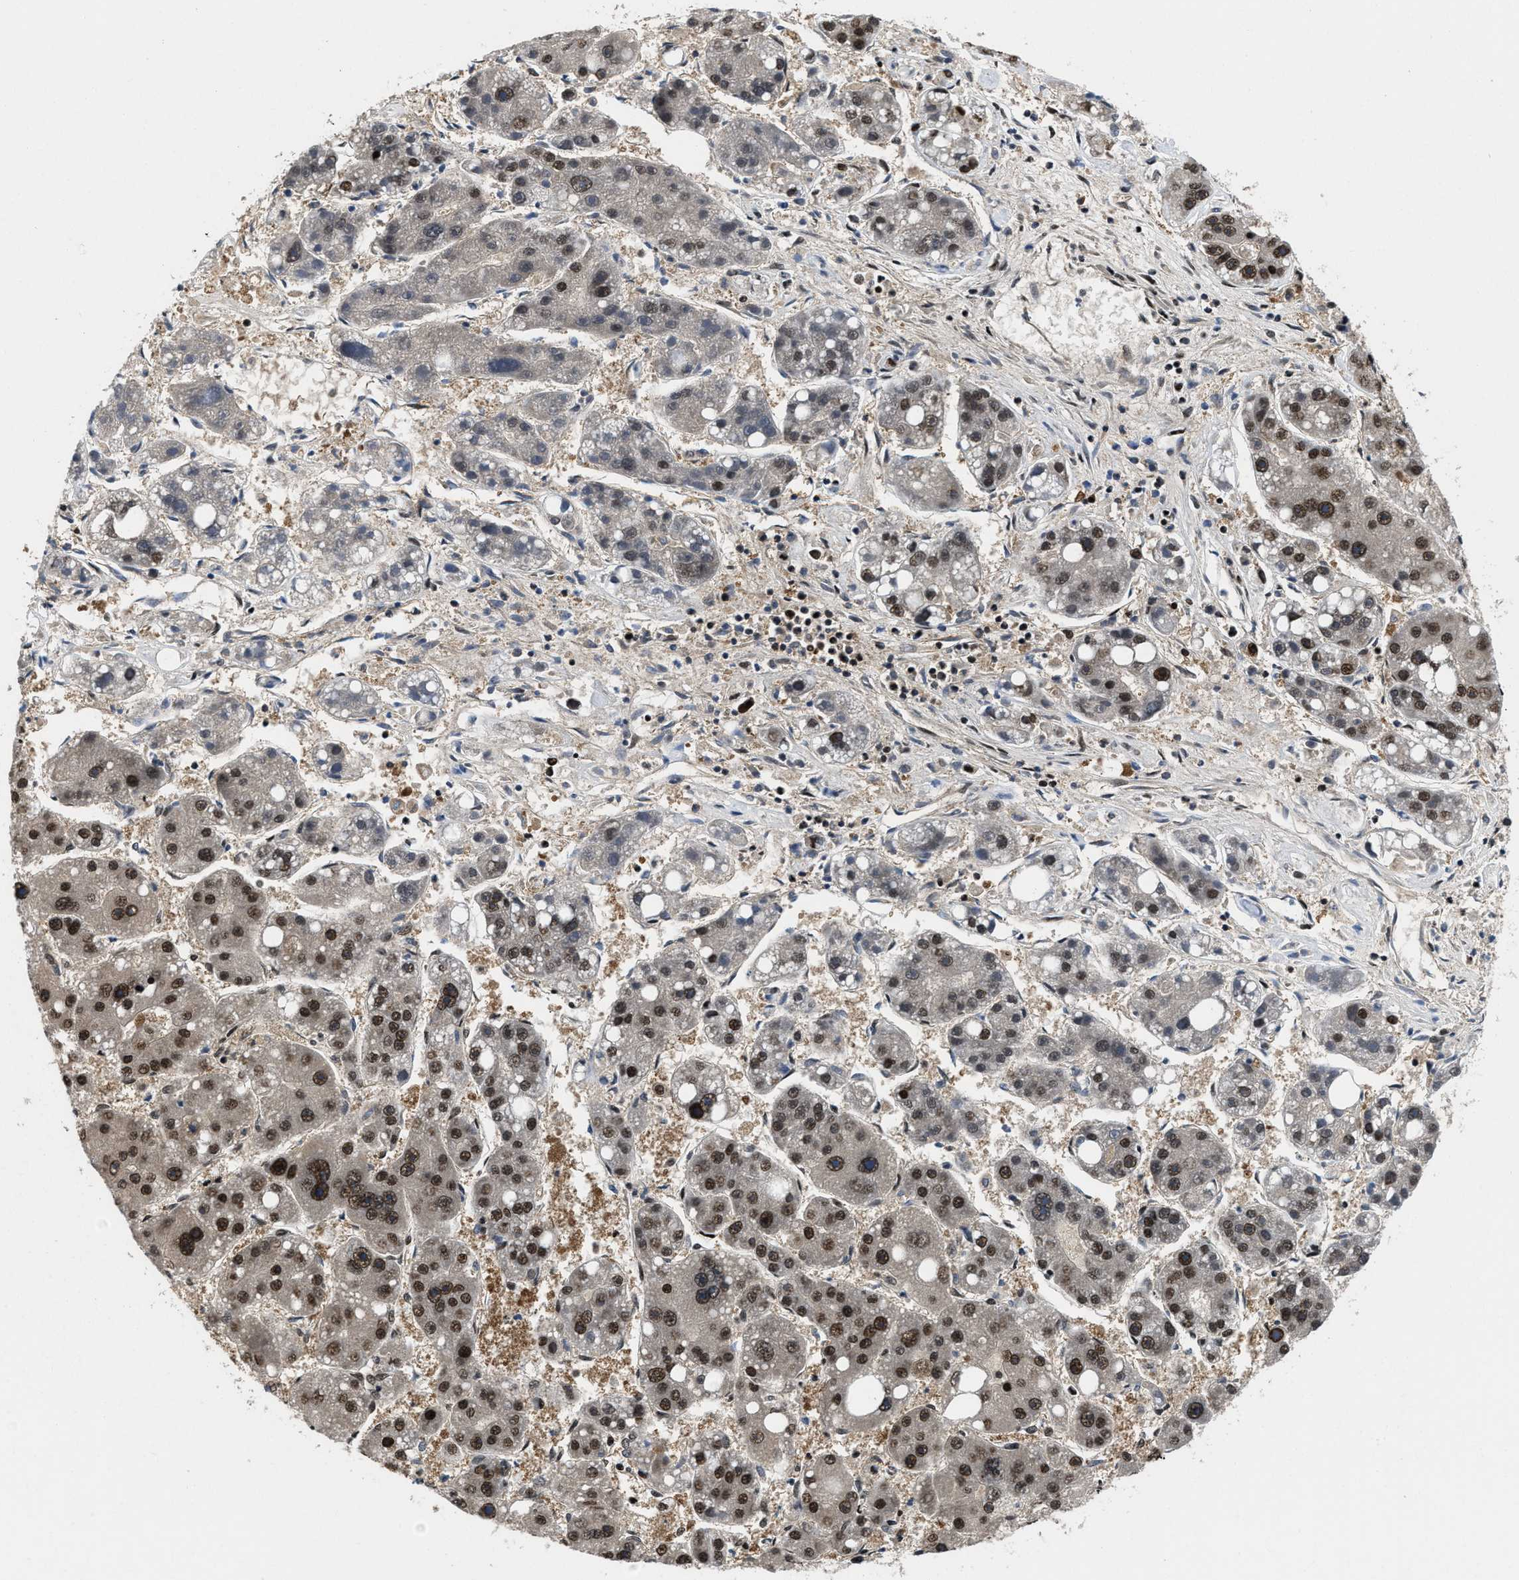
{"staining": {"intensity": "strong", "quantity": "<25%", "location": "nuclear"}, "tissue": "liver cancer", "cell_type": "Tumor cells", "image_type": "cancer", "snomed": [{"axis": "morphology", "description": "Carcinoma, Hepatocellular, NOS"}, {"axis": "topography", "description": "Liver"}], "caption": "Immunohistochemical staining of human liver cancer demonstrates strong nuclear protein positivity in about <25% of tumor cells. (DAB = brown stain, brightfield microscopy at high magnification).", "gene": "SAFB", "patient": {"sex": "female", "age": 61}}